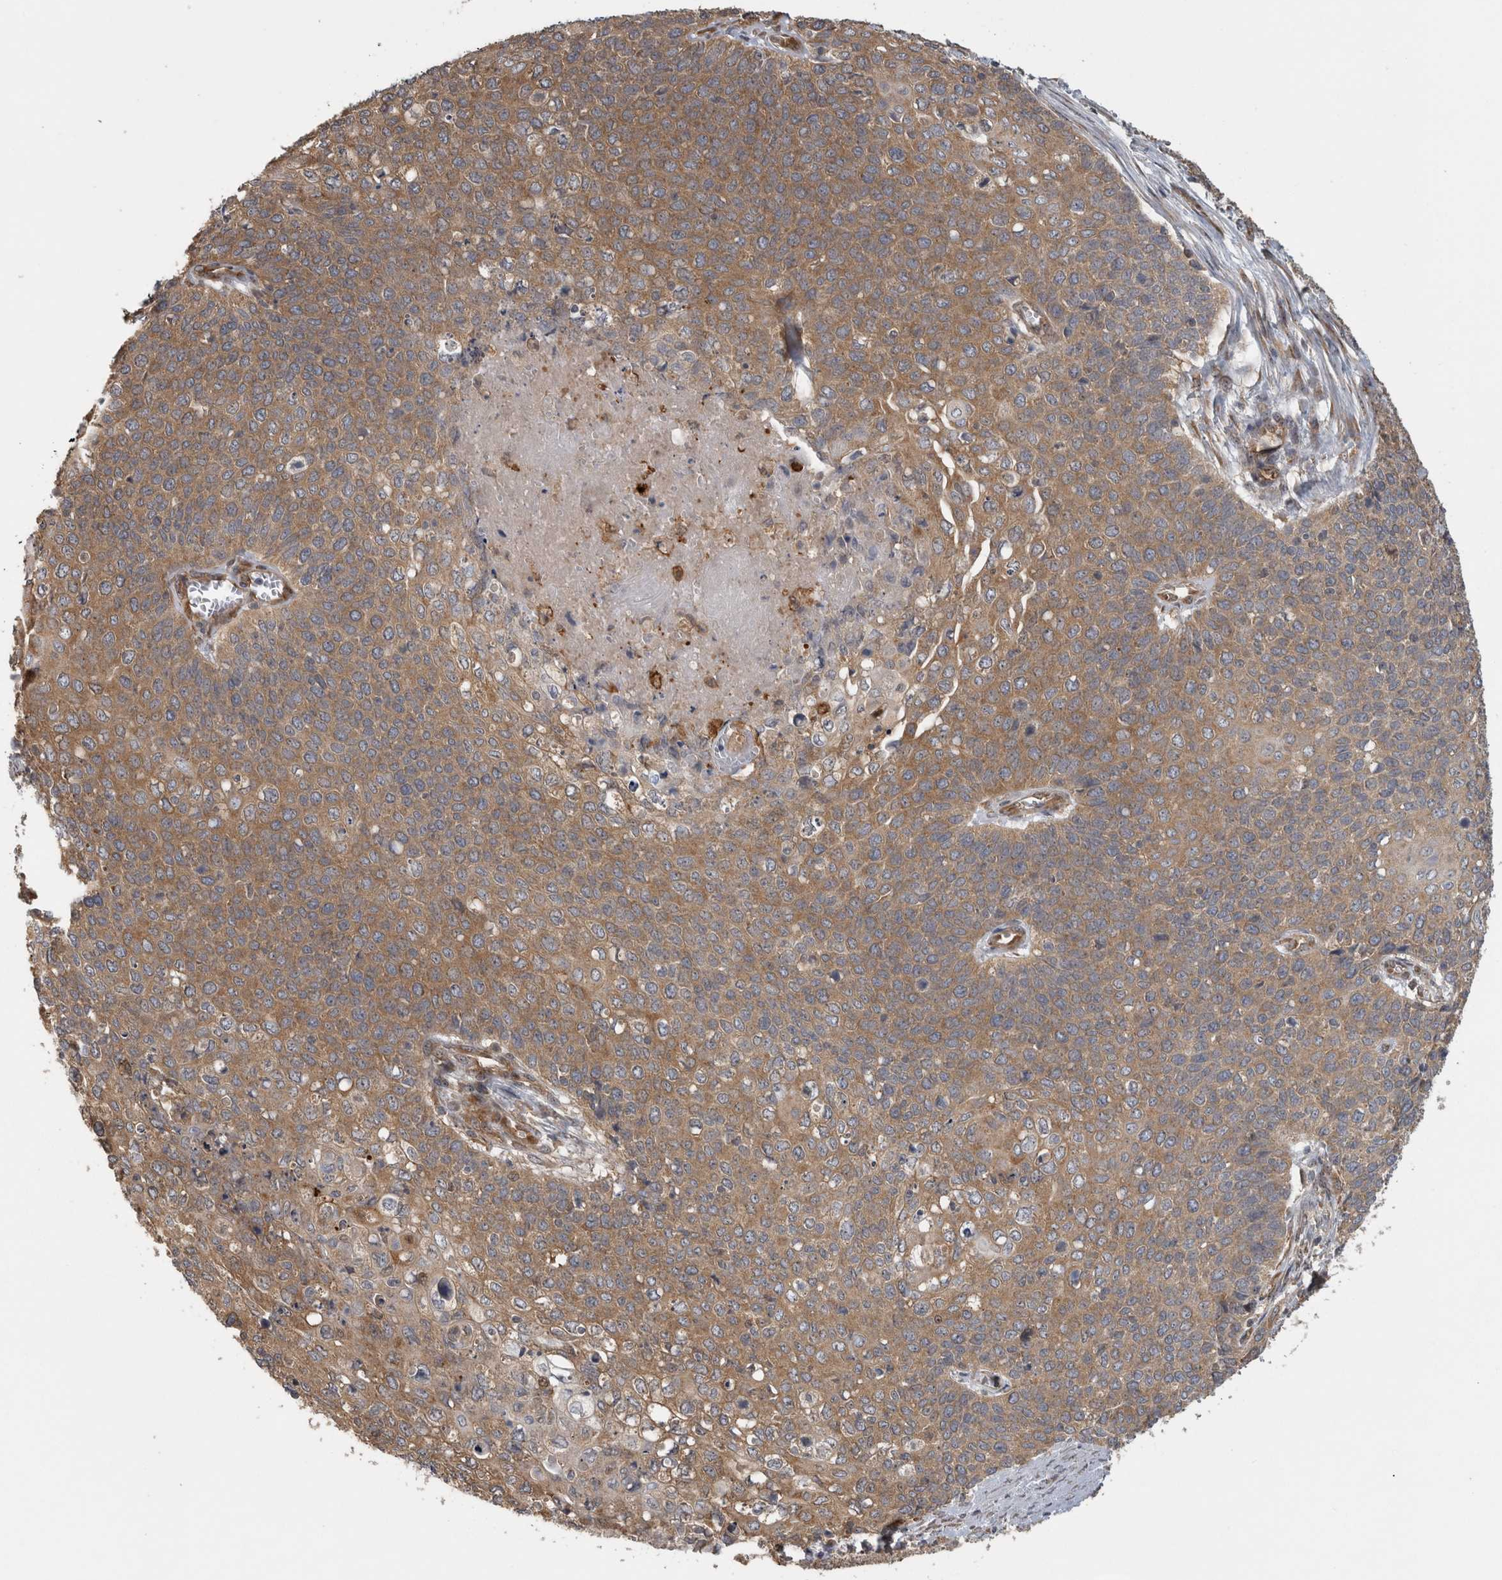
{"staining": {"intensity": "moderate", "quantity": ">75%", "location": "cytoplasmic/membranous"}, "tissue": "cervical cancer", "cell_type": "Tumor cells", "image_type": "cancer", "snomed": [{"axis": "morphology", "description": "Squamous cell carcinoma, NOS"}, {"axis": "topography", "description": "Cervix"}], "caption": "Immunohistochemical staining of cervical cancer (squamous cell carcinoma) reveals medium levels of moderate cytoplasmic/membranous protein staining in approximately >75% of tumor cells.", "gene": "ATXN2", "patient": {"sex": "female", "age": 39}}